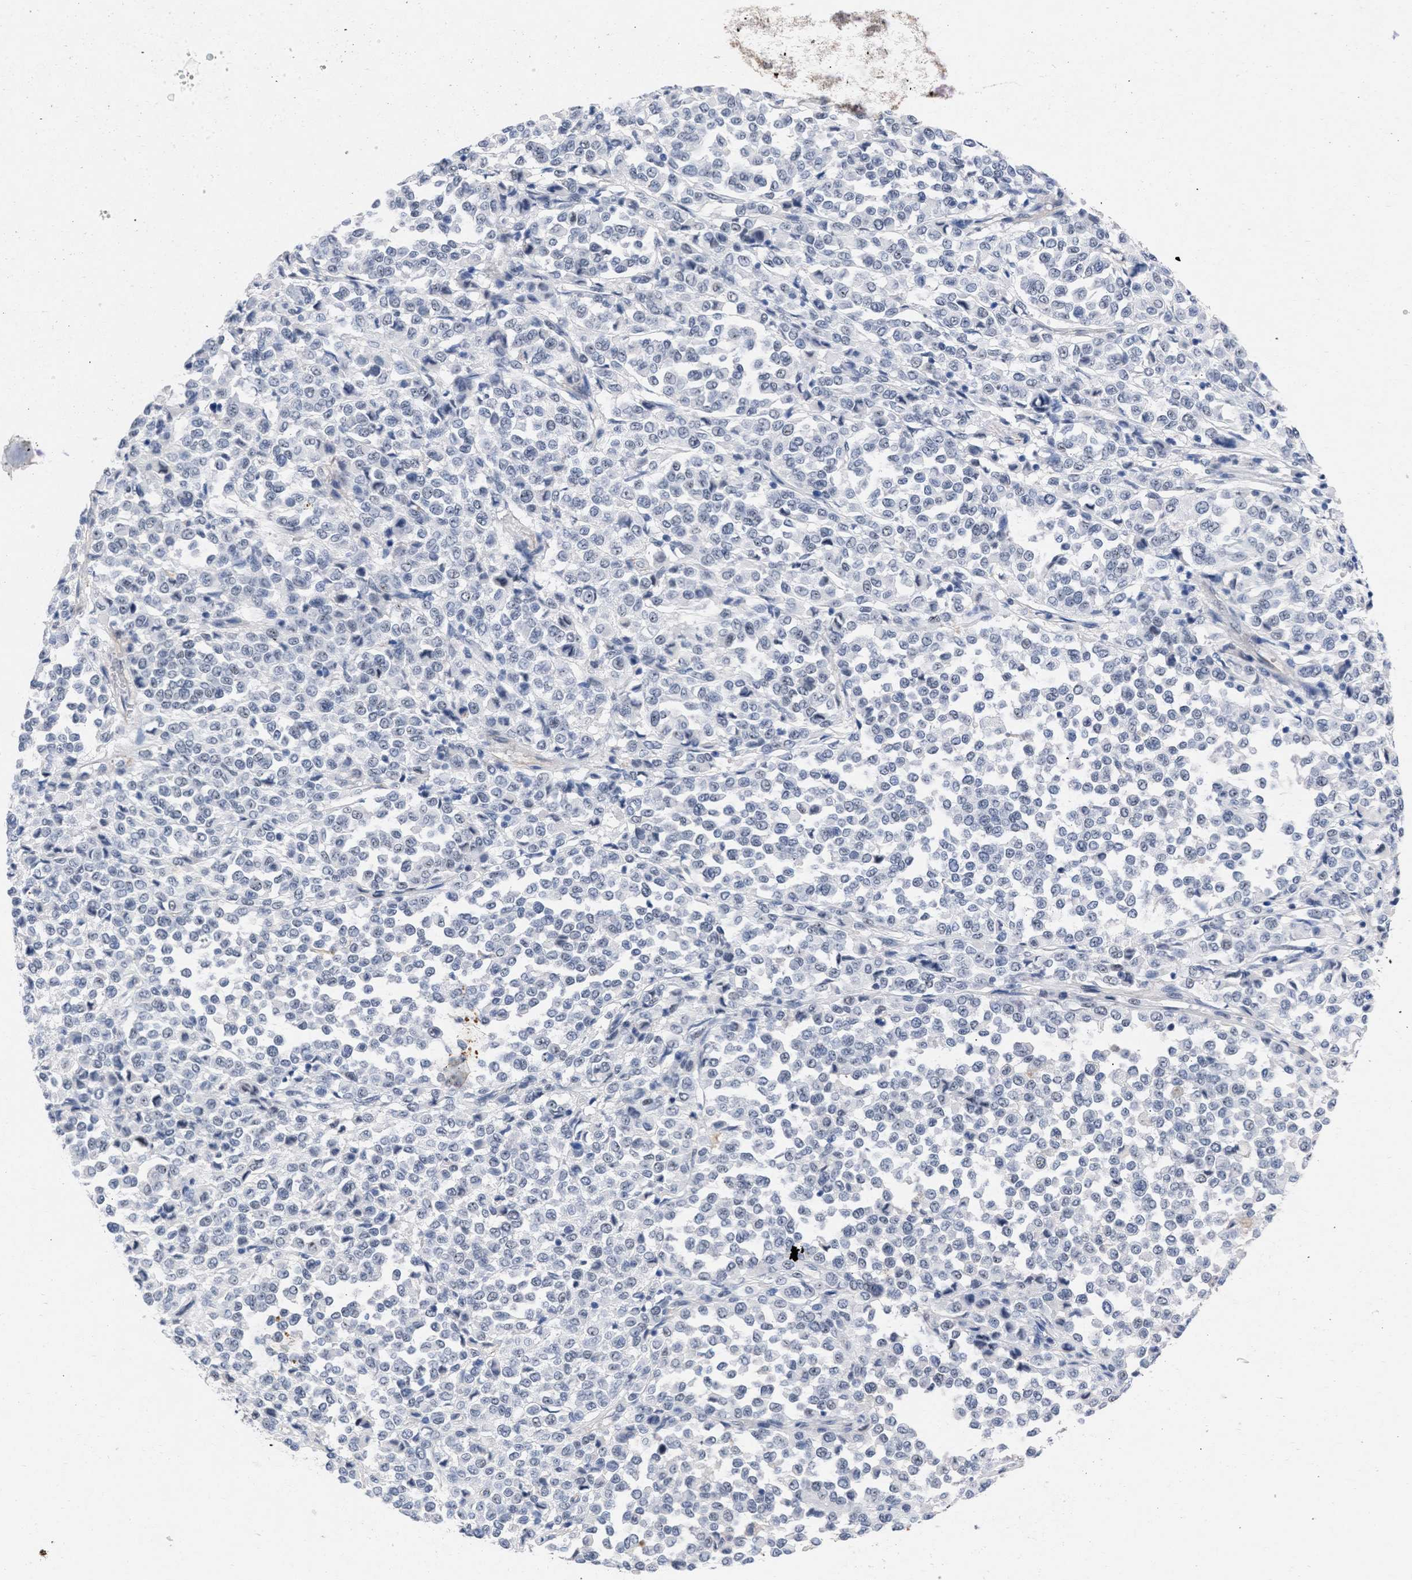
{"staining": {"intensity": "negative", "quantity": "none", "location": "none"}, "tissue": "melanoma", "cell_type": "Tumor cells", "image_type": "cancer", "snomed": [{"axis": "morphology", "description": "Malignant melanoma, Metastatic site"}, {"axis": "topography", "description": "Pancreas"}], "caption": "Immunohistochemical staining of malignant melanoma (metastatic site) shows no significant expression in tumor cells. (DAB immunohistochemistry (IHC) with hematoxylin counter stain).", "gene": "DDX41", "patient": {"sex": "female", "age": 30}}